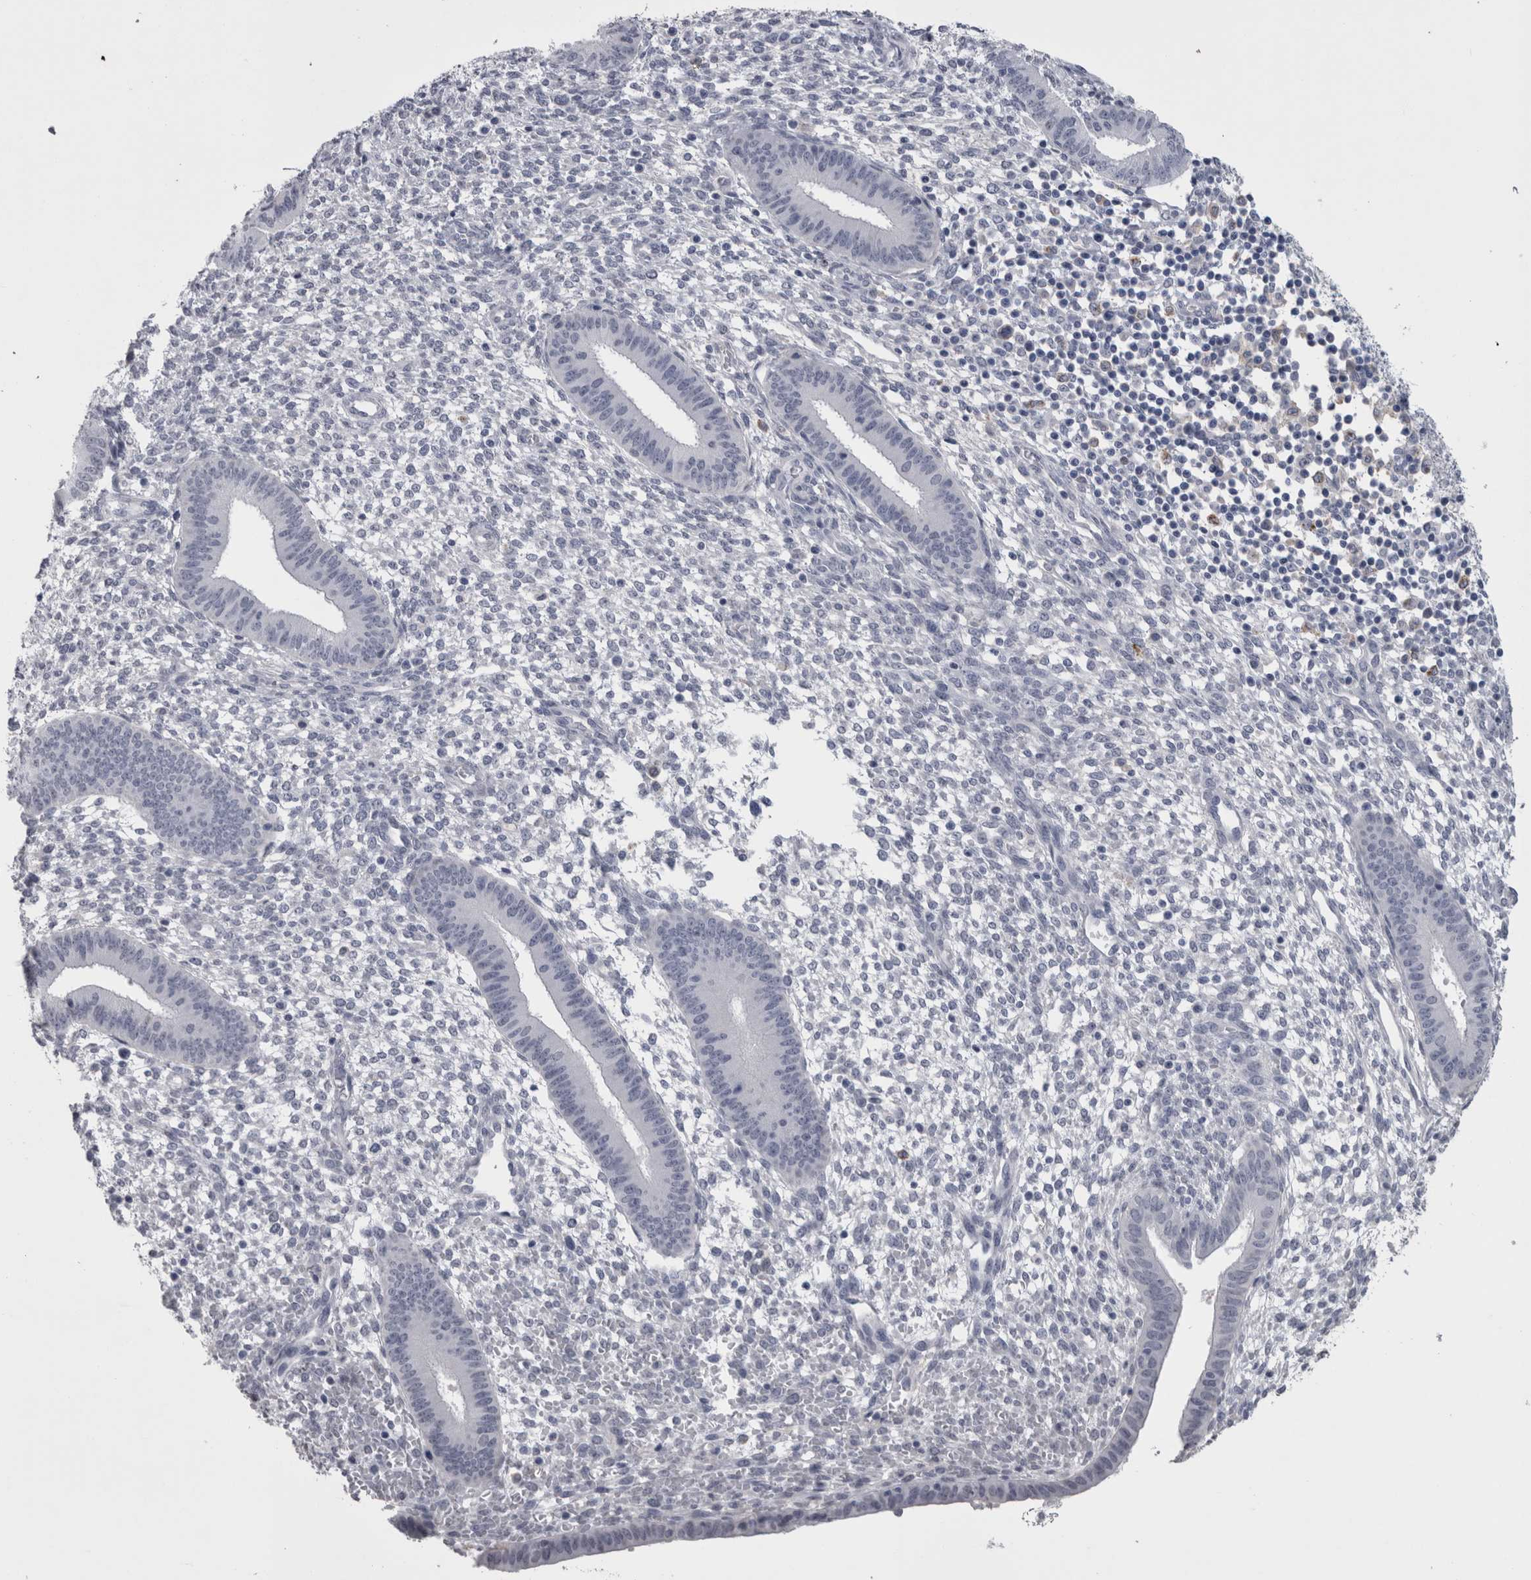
{"staining": {"intensity": "negative", "quantity": "none", "location": "none"}, "tissue": "endometrium", "cell_type": "Cells in endometrial stroma", "image_type": "normal", "snomed": [{"axis": "morphology", "description": "Normal tissue, NOS"}, {"axis": "topography", "description": "Endometrium"}], "caption": "Immunohistochemistry of normal endometrium exhibits no expression in cells in endometrial stroma. (Brightfield microscopy of DAB (3,3'-diaminobenzidine) immunohistochemistry at high magnification).", "gene": "PAX5", "patient": {"sex": "female", "age": 46}}